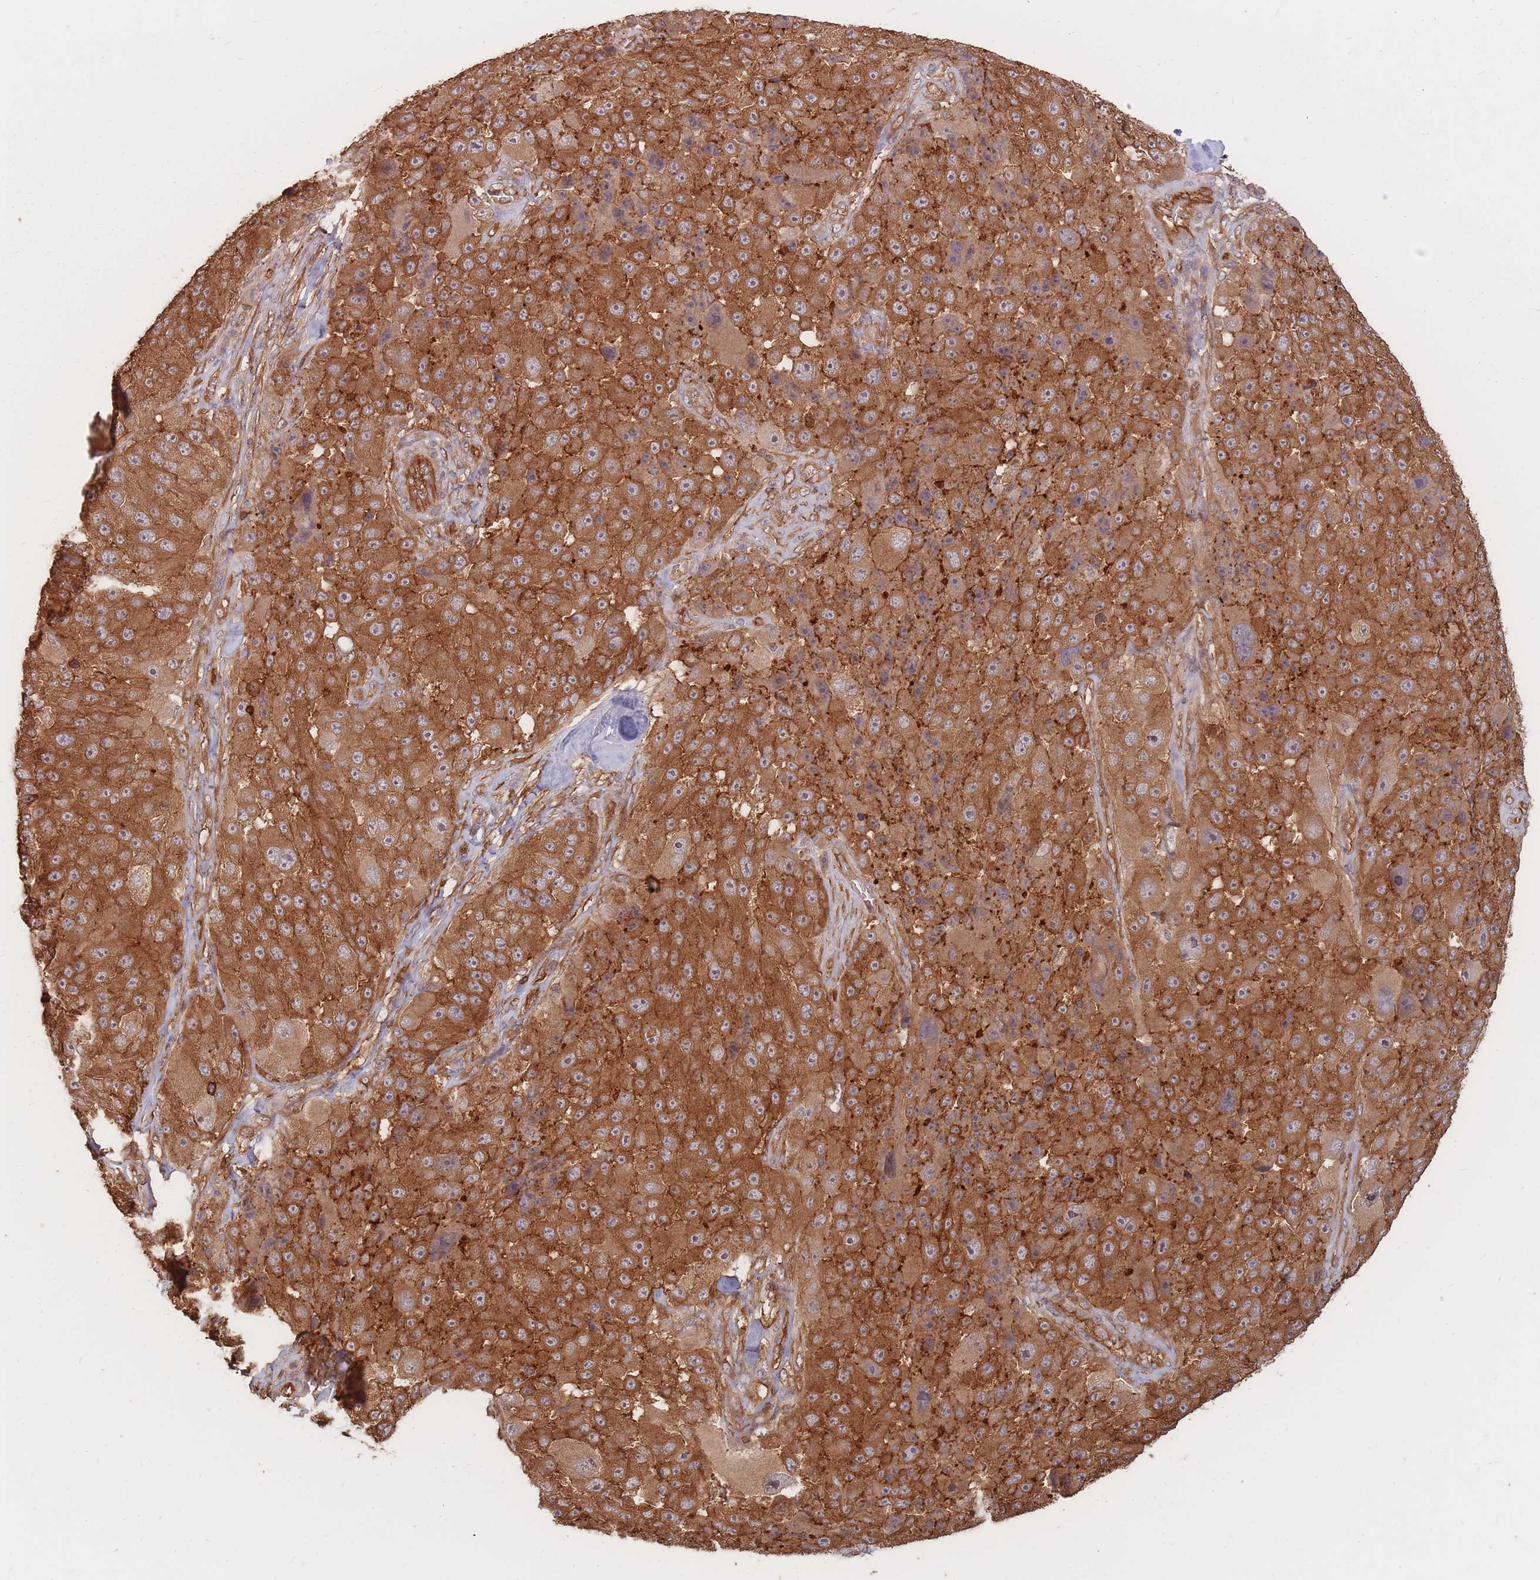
{"staining": {"intensity": "strong", "quantity": ">75%", "location": "cytoplasmic/membranous"}, "tissue": "melanoma", "cell_type": "Tumor cells", "image_type": "cancer", "snomed": [{"axis": "morphology", "description": "Malignant melanoma, Metastatic site"}, {"axis": "topography", "description": "Lymph node"}], "caption": "Malignant melanoma (metastatic site) stained with DAB (3,3'-diaminobenzidine) immunohistochemistry (IHC) shows high levels of strong cytoplasmic/membranous positivity in approximately >75% of tumor cells.", "gene": "PLS3", "patient": {"sex": "male", "age": 62}}